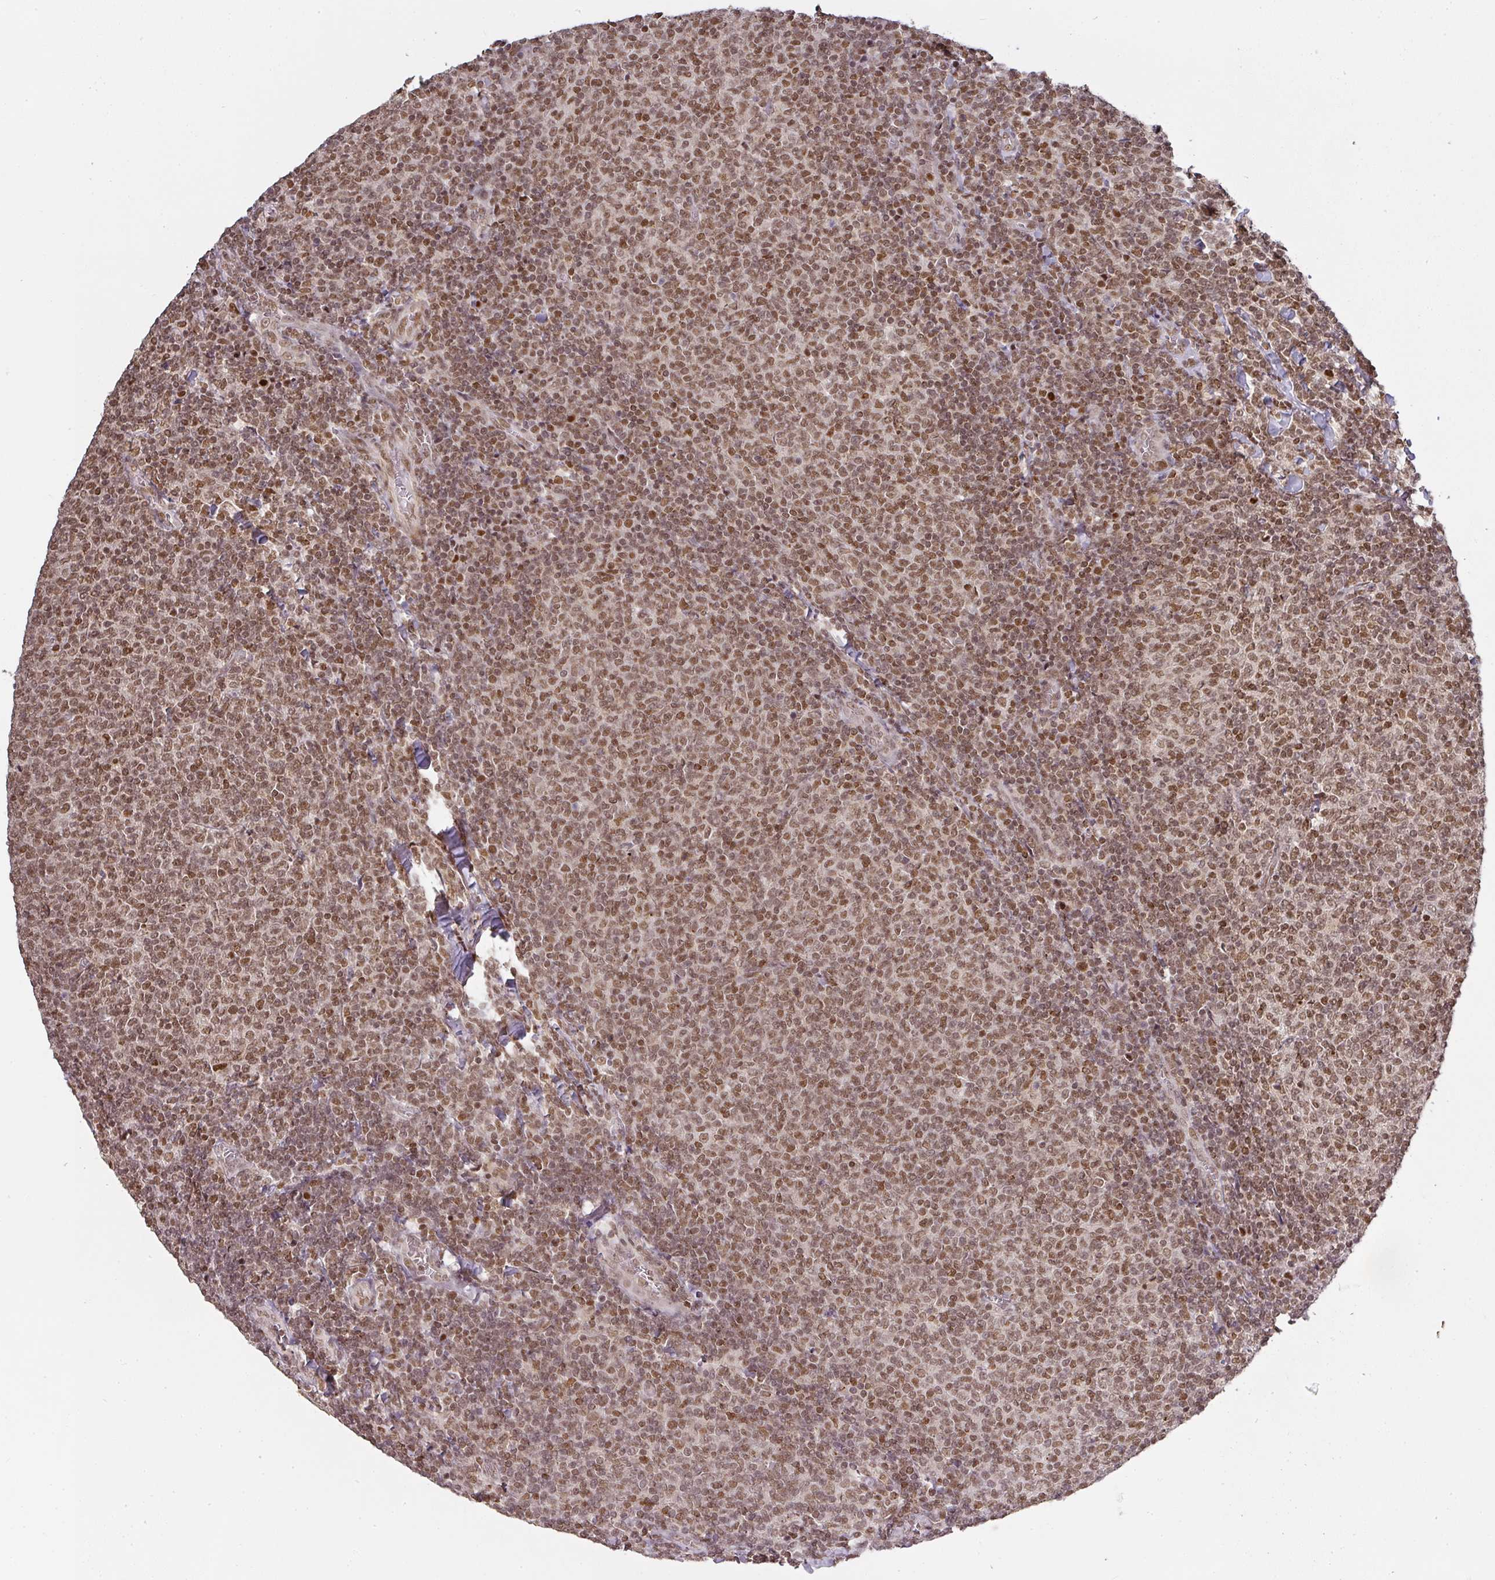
{"staining": {"intensity": "moderate", "quantity": ">75%", "location": "nuclear"}, "tissue": "lymphoma", "cell_type": "Tumor cells", "image_type": "cancer", "snomed": [{"axis": "morphology", "description": "Malignant lymphoma, non-Hodgkin's type, Low grade"}, {"axis": "topography", "description": "Lymph node"}], "caption": "DAB (3,3'-diaminobenzidine) immunohistochemical staining of human lymphoma demonstrates moderate nuclear protein expression in approximately >75% of tumor cells. (DAB = brown stain, brightfield microscopy at high magnification).", "gene": "GPRIN2", "patient": {"sex": "male", "age": 52}}